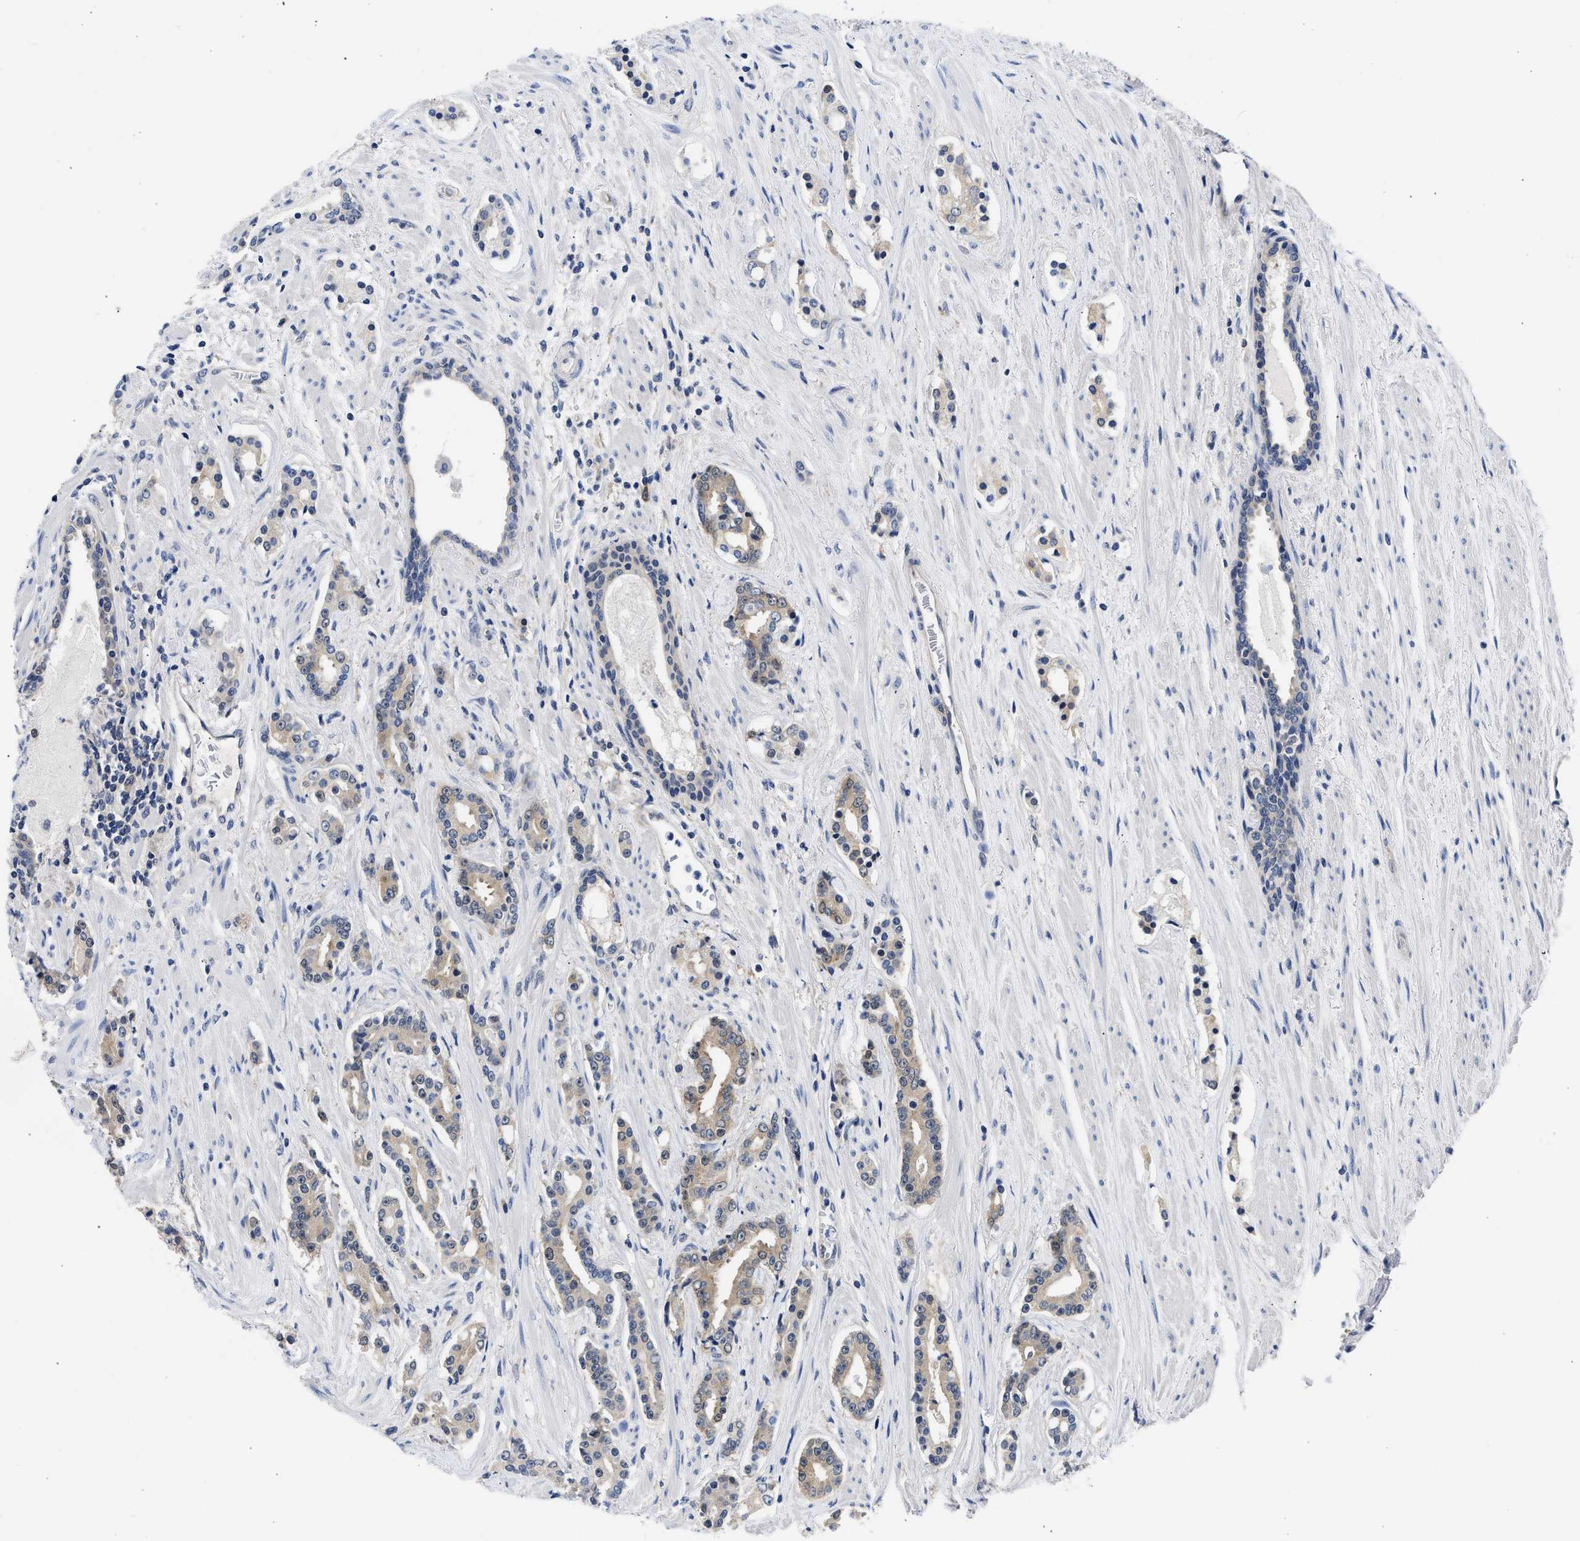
{"staining": {"intensity": "weak", "quantity": "25%-75%", "location": "cytoplasmic/membranous"}, "tissue": "prostate cancer", "cell_type": "Tumor cells", "image_type": "cancer", "snomed": [{"axis": "morphology", "description": "Adenocarcinoma, High grade"}, {"axis": "topography", "description": "Prostate"}], "caption": "Protein expression analysis of prostate high-grade adenocarcinoma shows weak cytoplasmic/membranous expression in approximately 25%-75% of tumor cells.", "gene": "XPO5", "patient": {"sex": "male", "age": 71}}